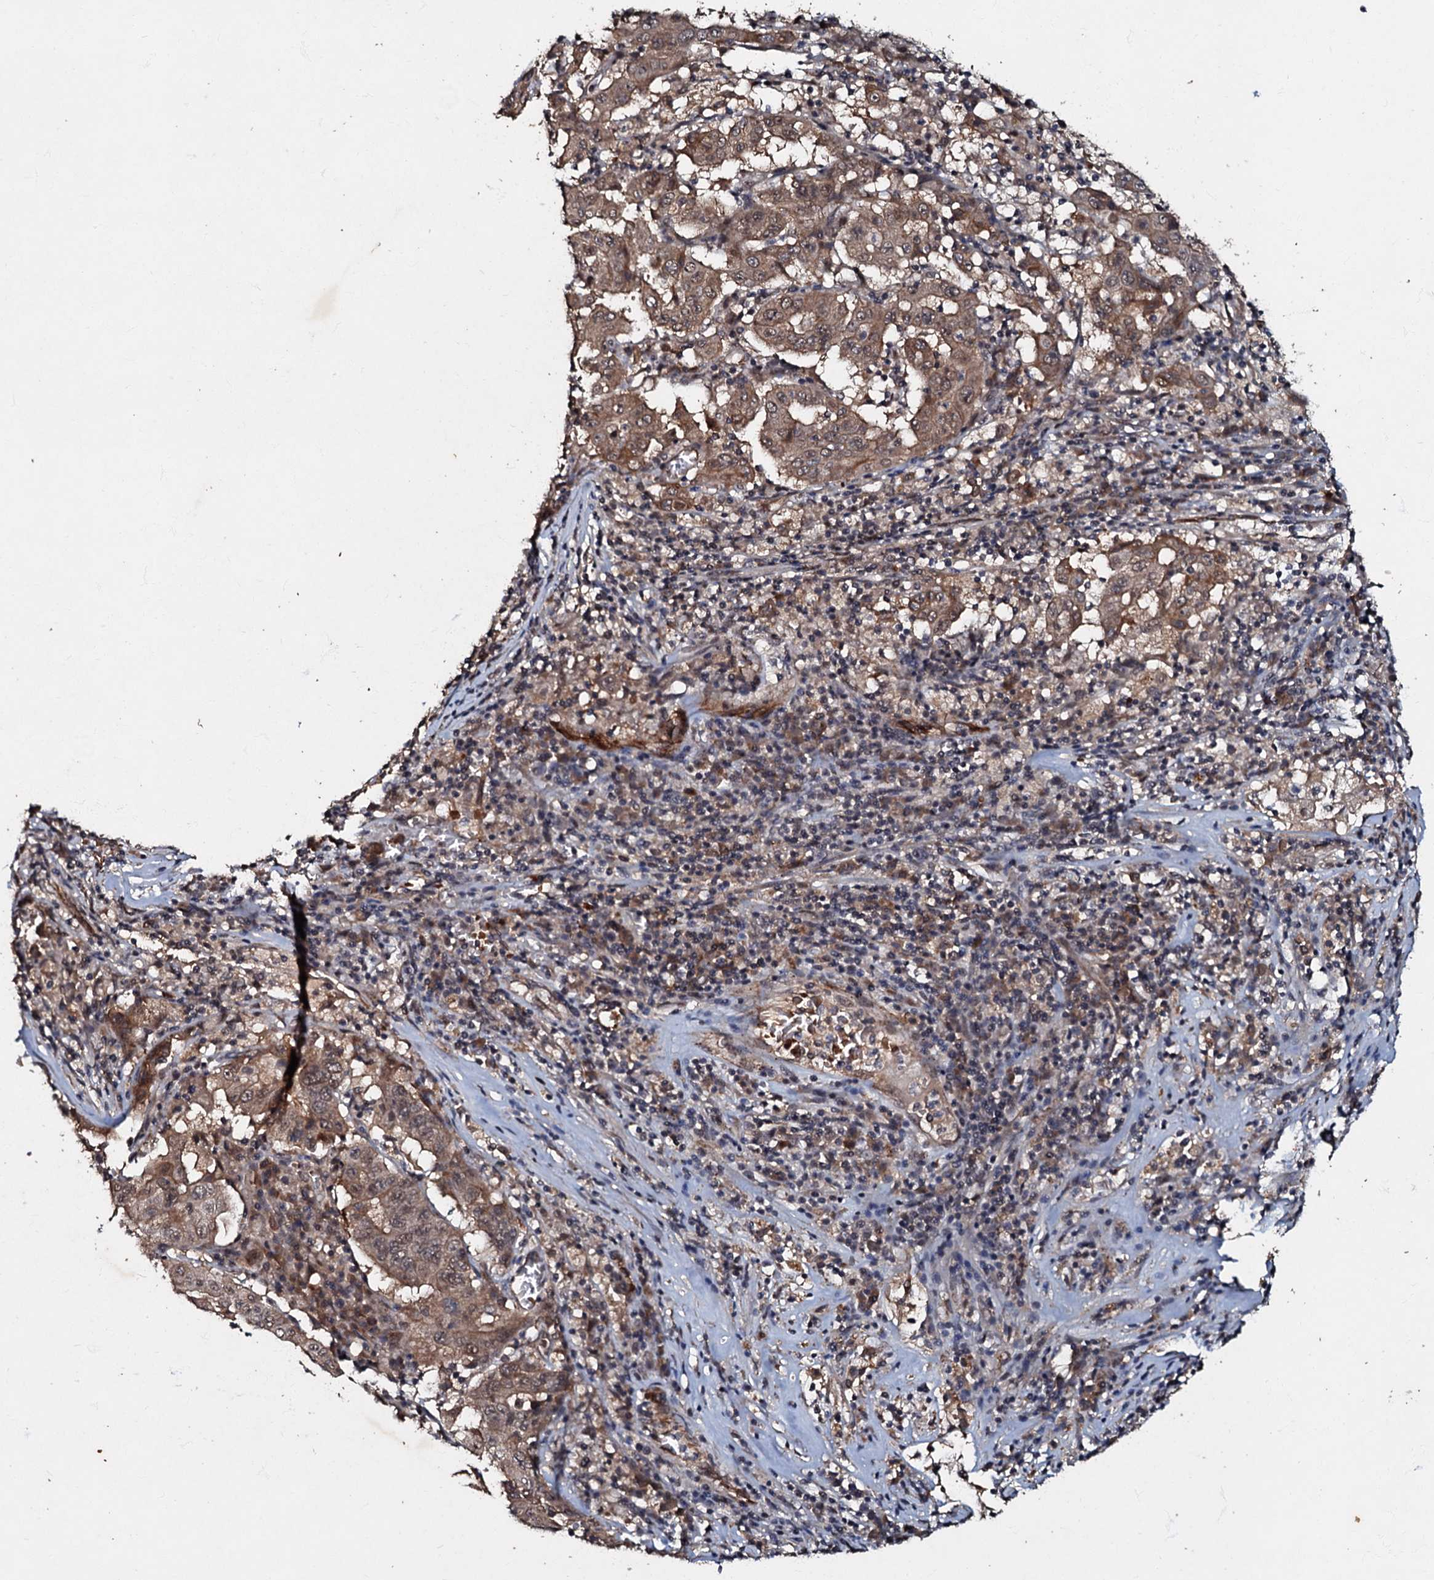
{"staining": {"intensity": "moderate", "quantity": ">75%", "location": "cytoplasmic/membranous"}, "tissue": "pancreatic cancer", "cell_type": "Tumor cells", "image_type": "cancer", "snomed": [{"axis": "morphology", "description": "Adenocarcinoma, NOS"}, {"axis": "topography", "description": "Pancreas"}], "caption": "This is a micrograph of immunohistochemistry (IHC) staining of pancreatic adenocarcinoma, which shows moderate positivity in the cytoplasmic/membranous of tumor cells.", "gene": "MANSC4", "patient": {"sex": "male", "age": 63}}